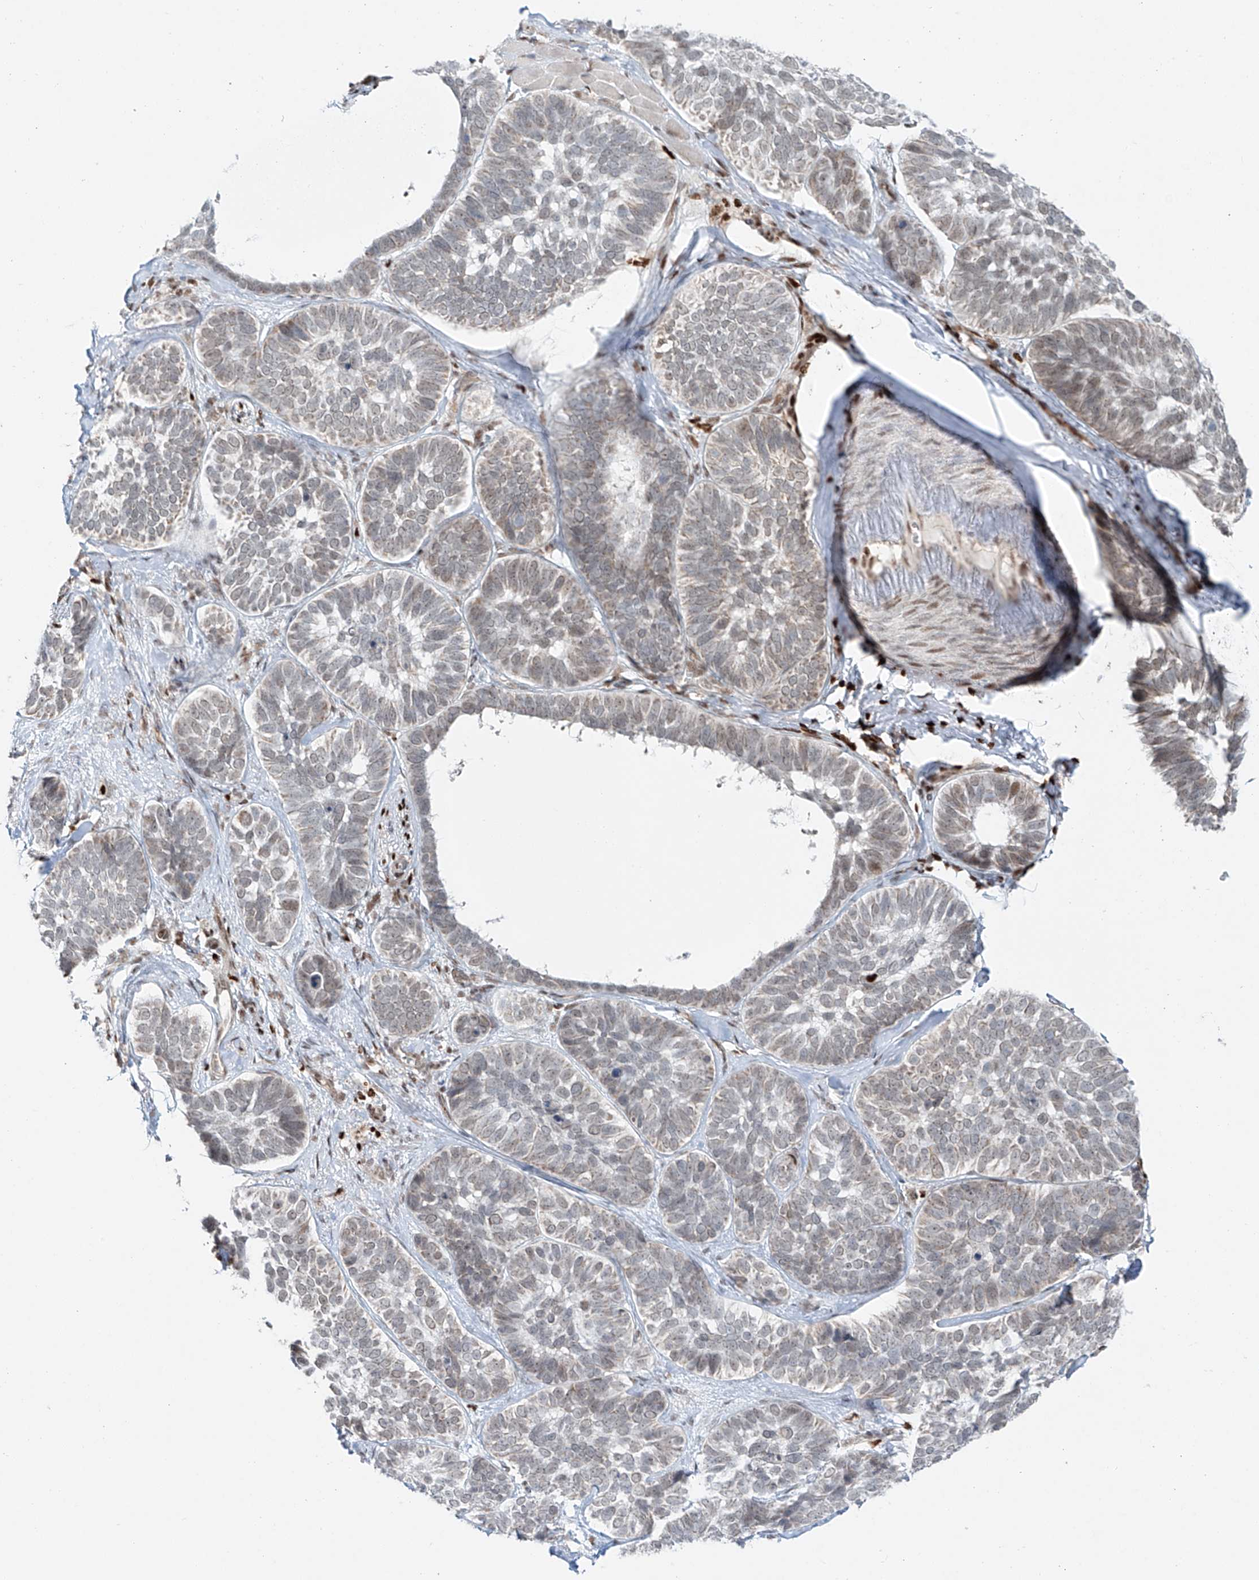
{"staining": {"intensity": "negative", "quantity": "none", "location": "none"}, "tissue": "skin cancer", "cell_type": "Tumor cells", "image_type": "cancer", "snomed": [{"axis": "morphology", "description": "Basal cell carcinoma"}, {"axis": "topography", "description": "Skin"}], "caption": "IHC histopathology image of neoplastic tissue: human basal cell carcinoma (skin) stained with DAB displays no significant protein expression in tumor cells.", "gene": "DZIP1L", "patient": {"sex": "male", "age": 62}}